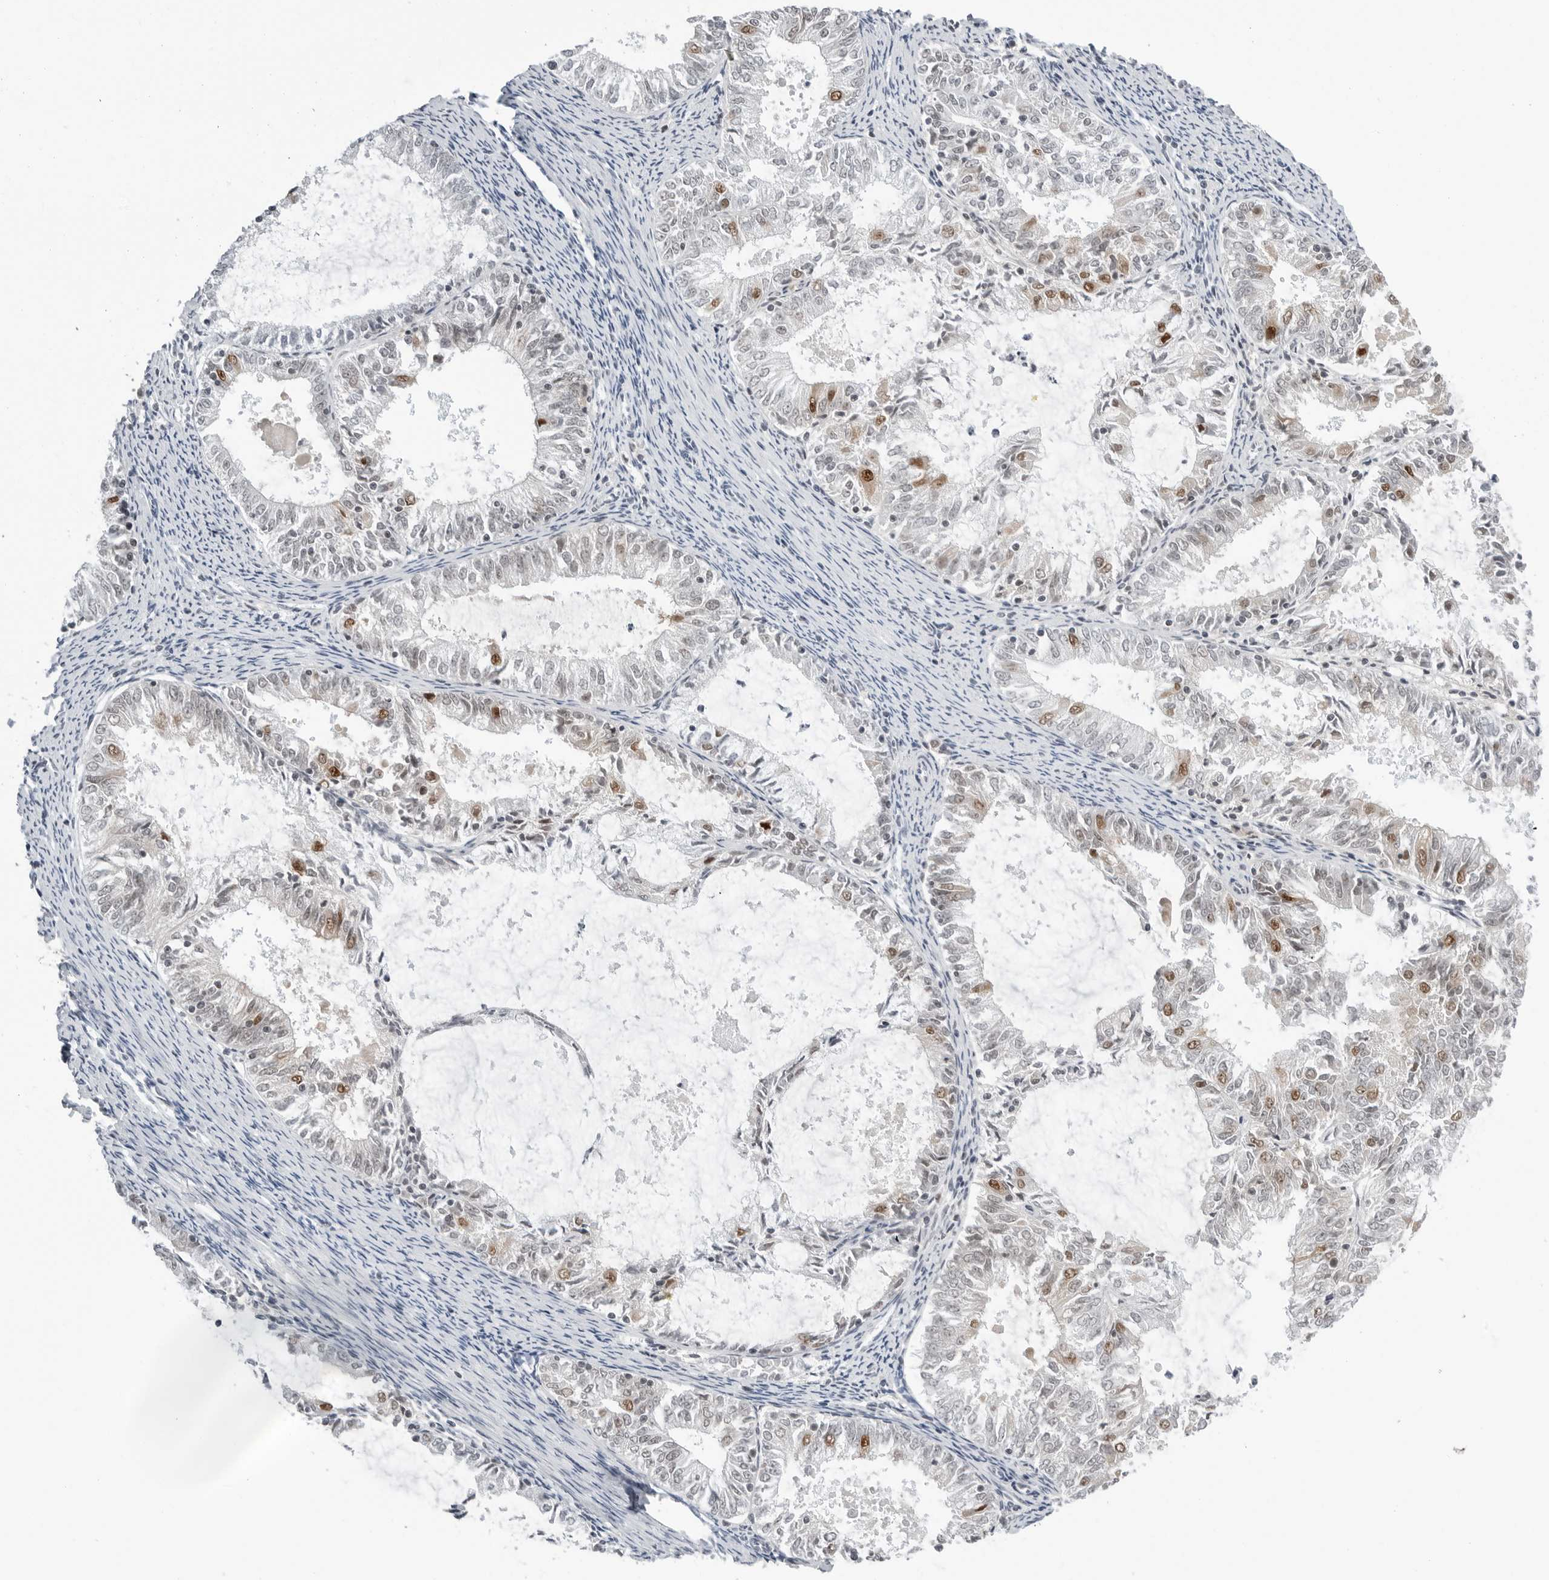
{"staining": {"intensity": "moderate", "quantity": "<25%", "location": "nuclear"}, "tissue": "endometrial cancer", "cell_type": "Tumor cells", "image_type": "cancer", "snomed": [{"axis": "morphology", "description": "Adenocarcinoma, NOS"}, {"axis": "topography", "description": "Endometrium"}], "caption": "About <25% of tumor cells in endometrial cancer display moderate nuclear protein staining as visualized by brown immunohistochemical staining.", "gene": "WRAP53", "patient": {"sex": "female", "age": 57}}